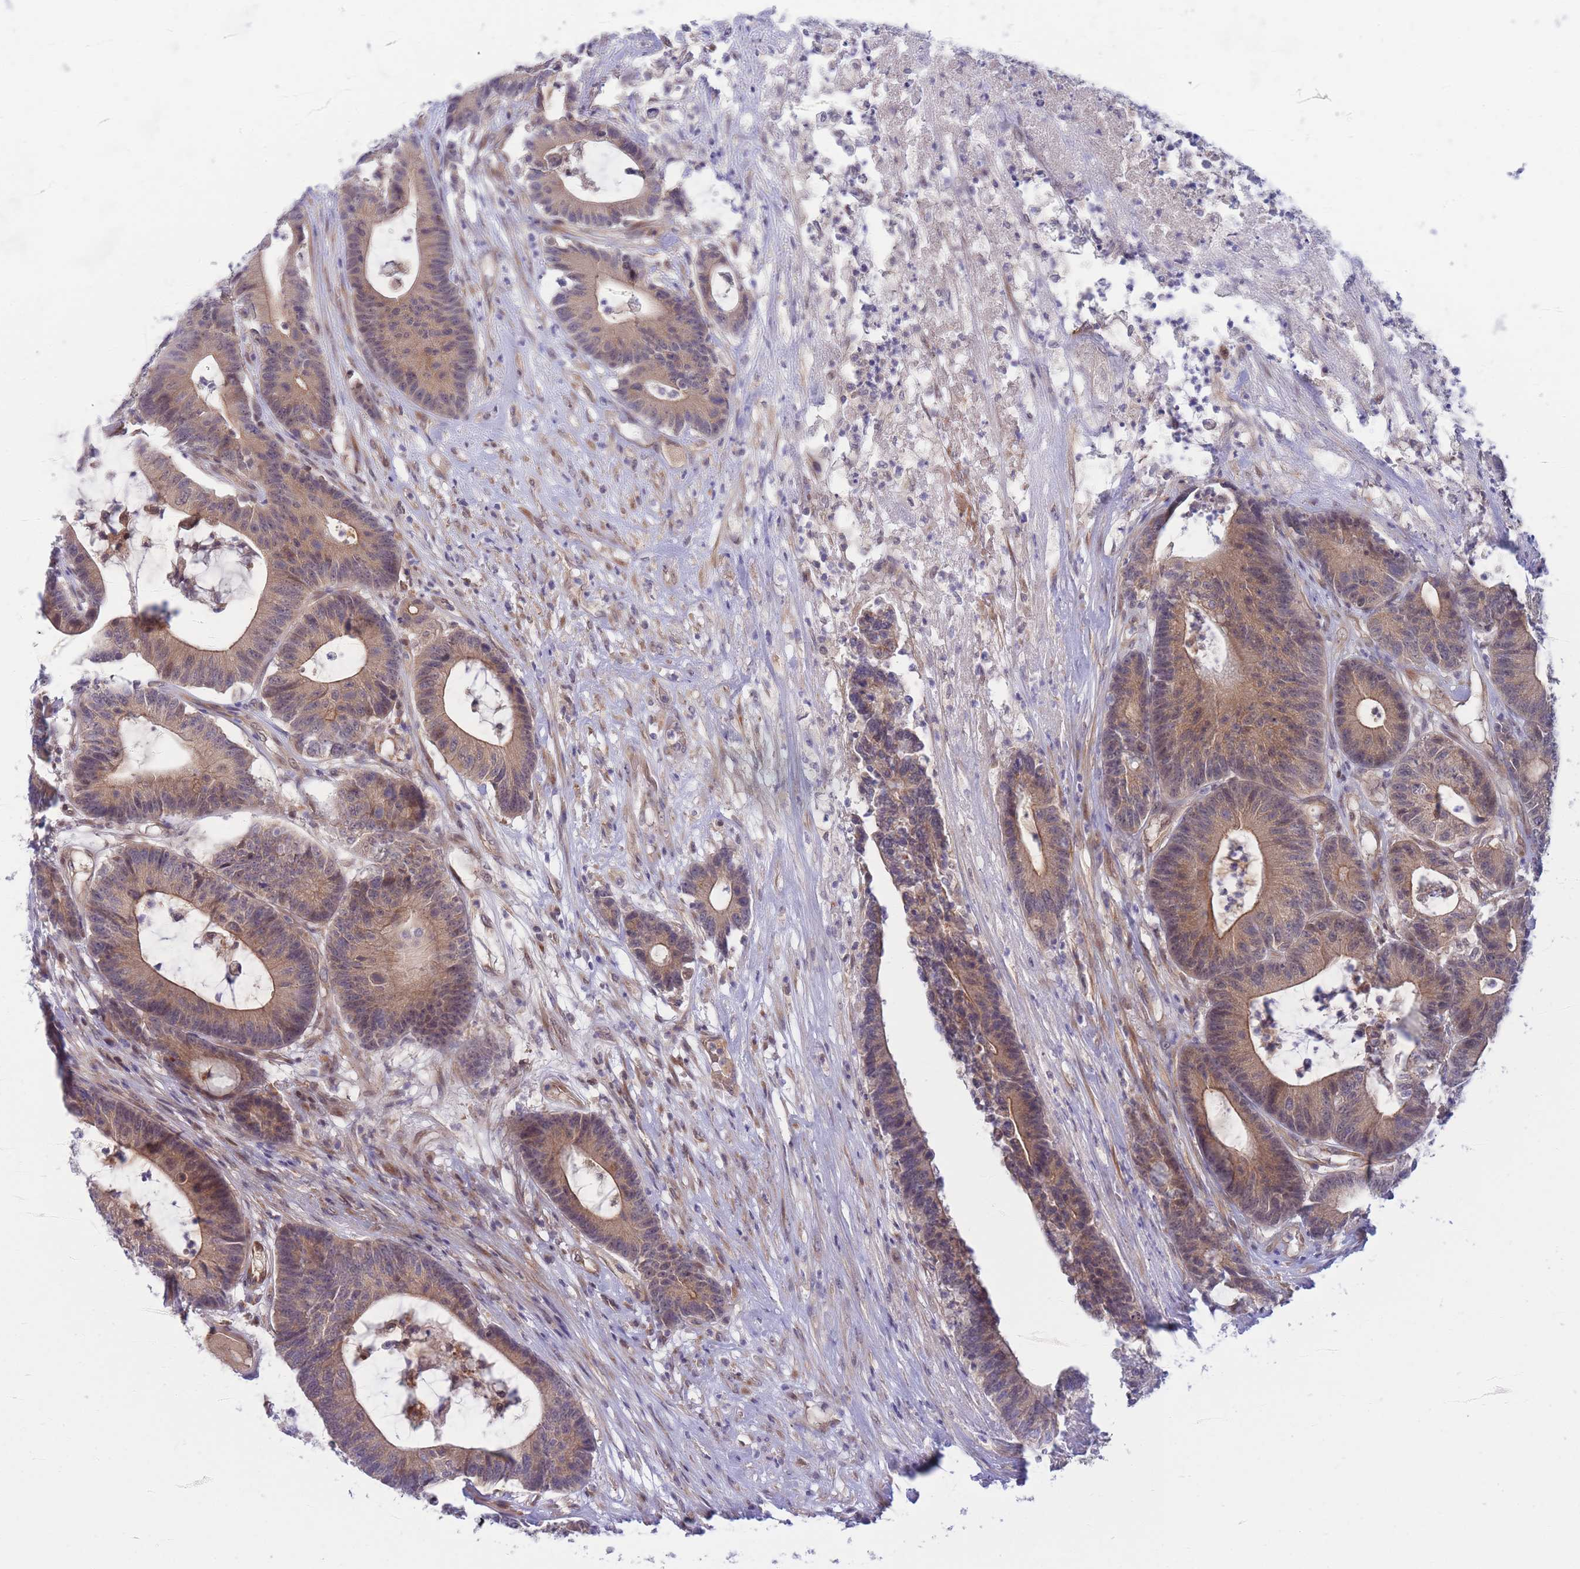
{"staining": {"intensity": "weak", "quantity": ">75%", "location": "cytoplasmic/membranous"}, "tissue": "colorectal cancer", "cell_type": "Tumor cells", "image_type": "cancer", "snomed": [{"axis": "morphology", "description": "Adenocarcinoma, NOS"}, {"axis": "topography", "description": "Colon"}], "caption": "A low amount of weak cytoplasmic/membranous staining is appreciated in approximately >75% of tumor cells in adenocarcinoma (colorectal) tissue. The staining is performed using DAB brown chromogen to label protein expression. The nuclei are counter-stained blue using hematoxylin.", "gene": "APOL4", "patient": {"sex": "female", "age": 84}}